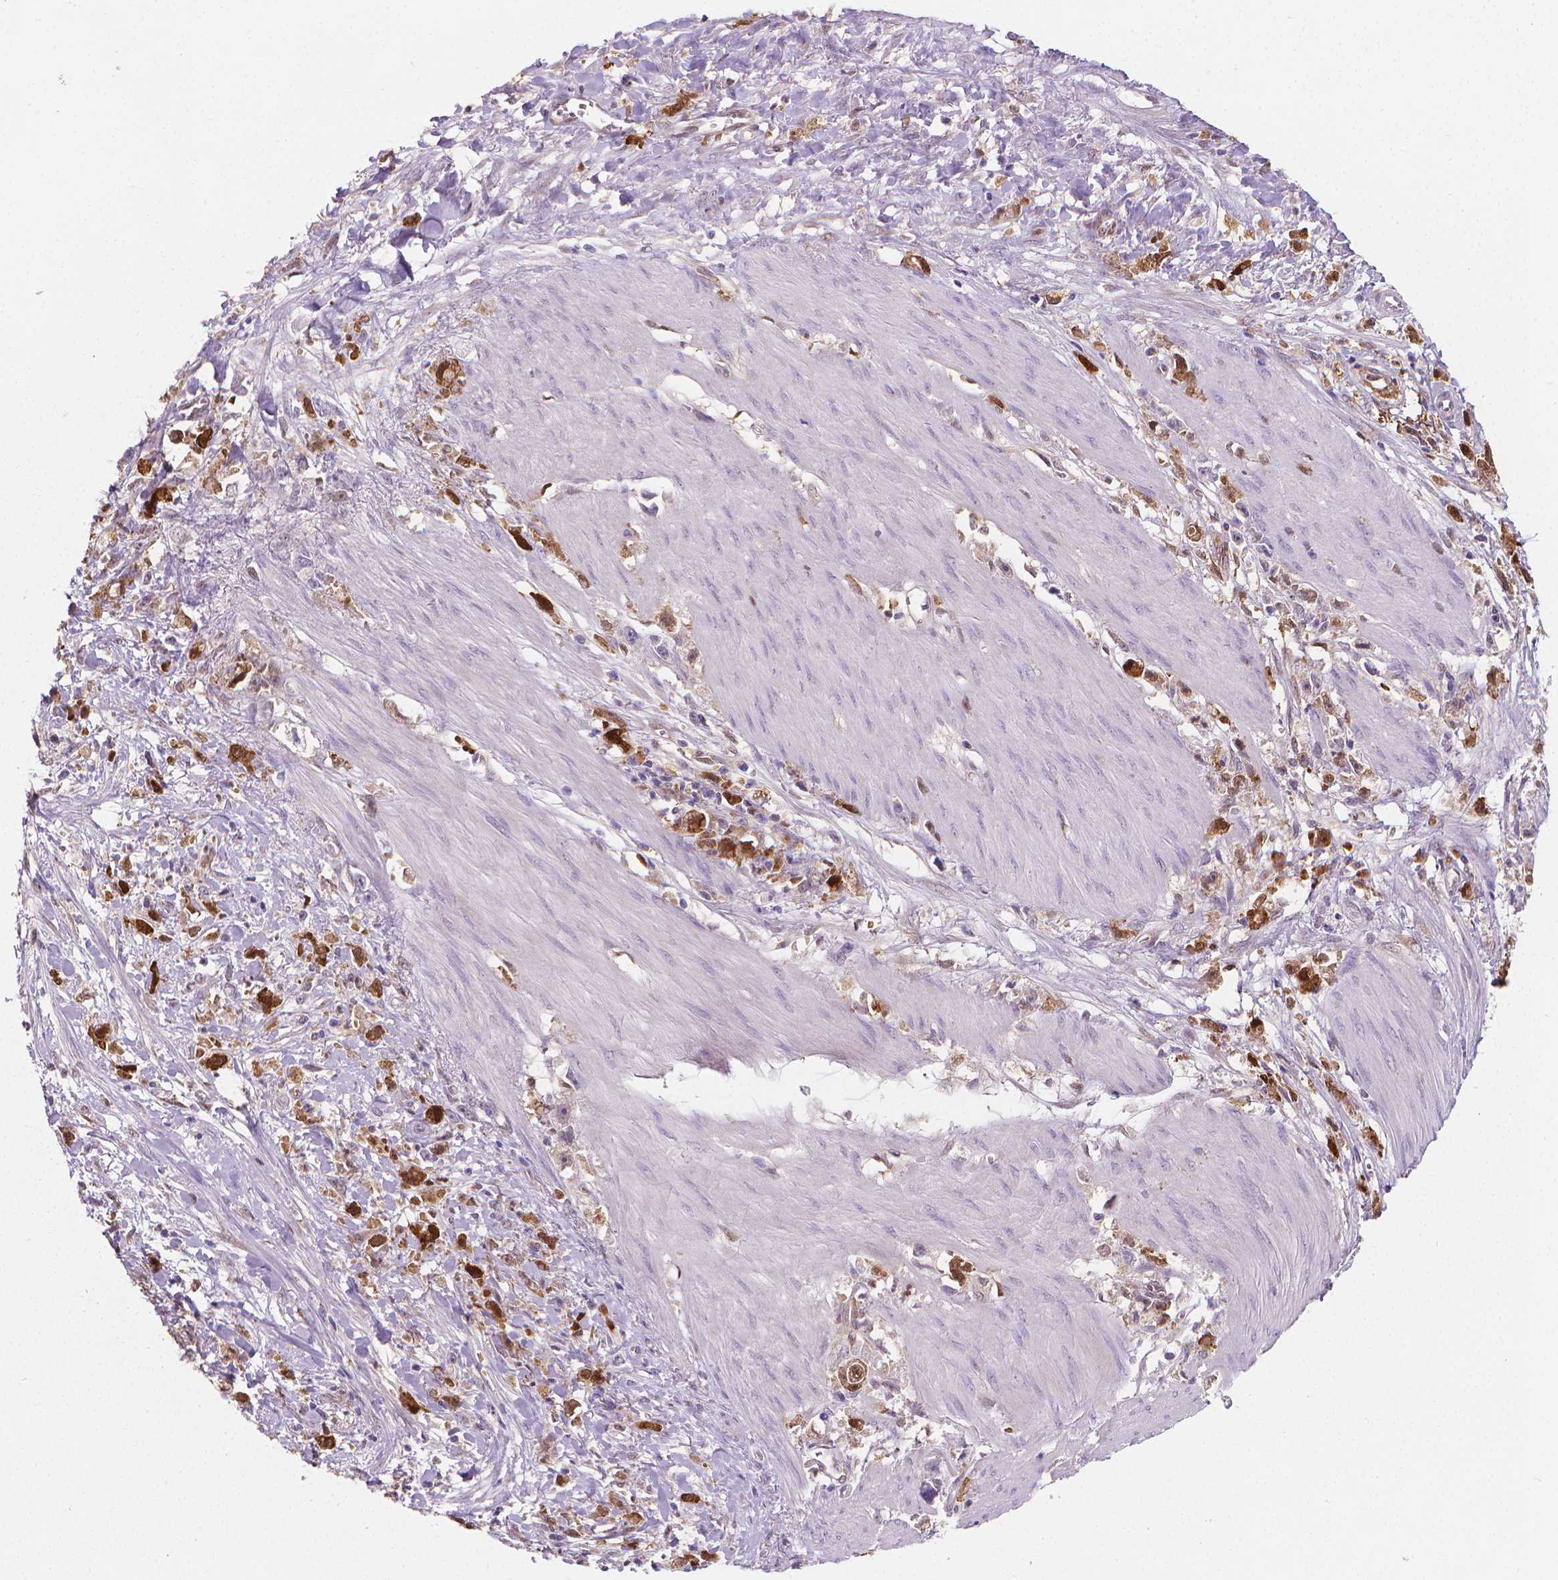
{"staining": {"intensity": "strong", "quantity": "25%-75%", "location": "cytoplasmic/membranous,nuclear"}, "tissue": "stomach cancer", "cell_type": "Tumor cells", "image_type": "cancer", "snomed": [{"axis": "morphology", "description": "Adenocarcinoma, NOS"}, {"axis": "topography", "description": "Stomach"}], "caption": "DAB immunohistochemical staining of stomach cancer displays strong cytoplasmic/membranous and nuclear protein expression in about 25%-75% of tumor cells.", "gene": "TNFAIP2", "patient": {"sex": "female", "age": 59}}